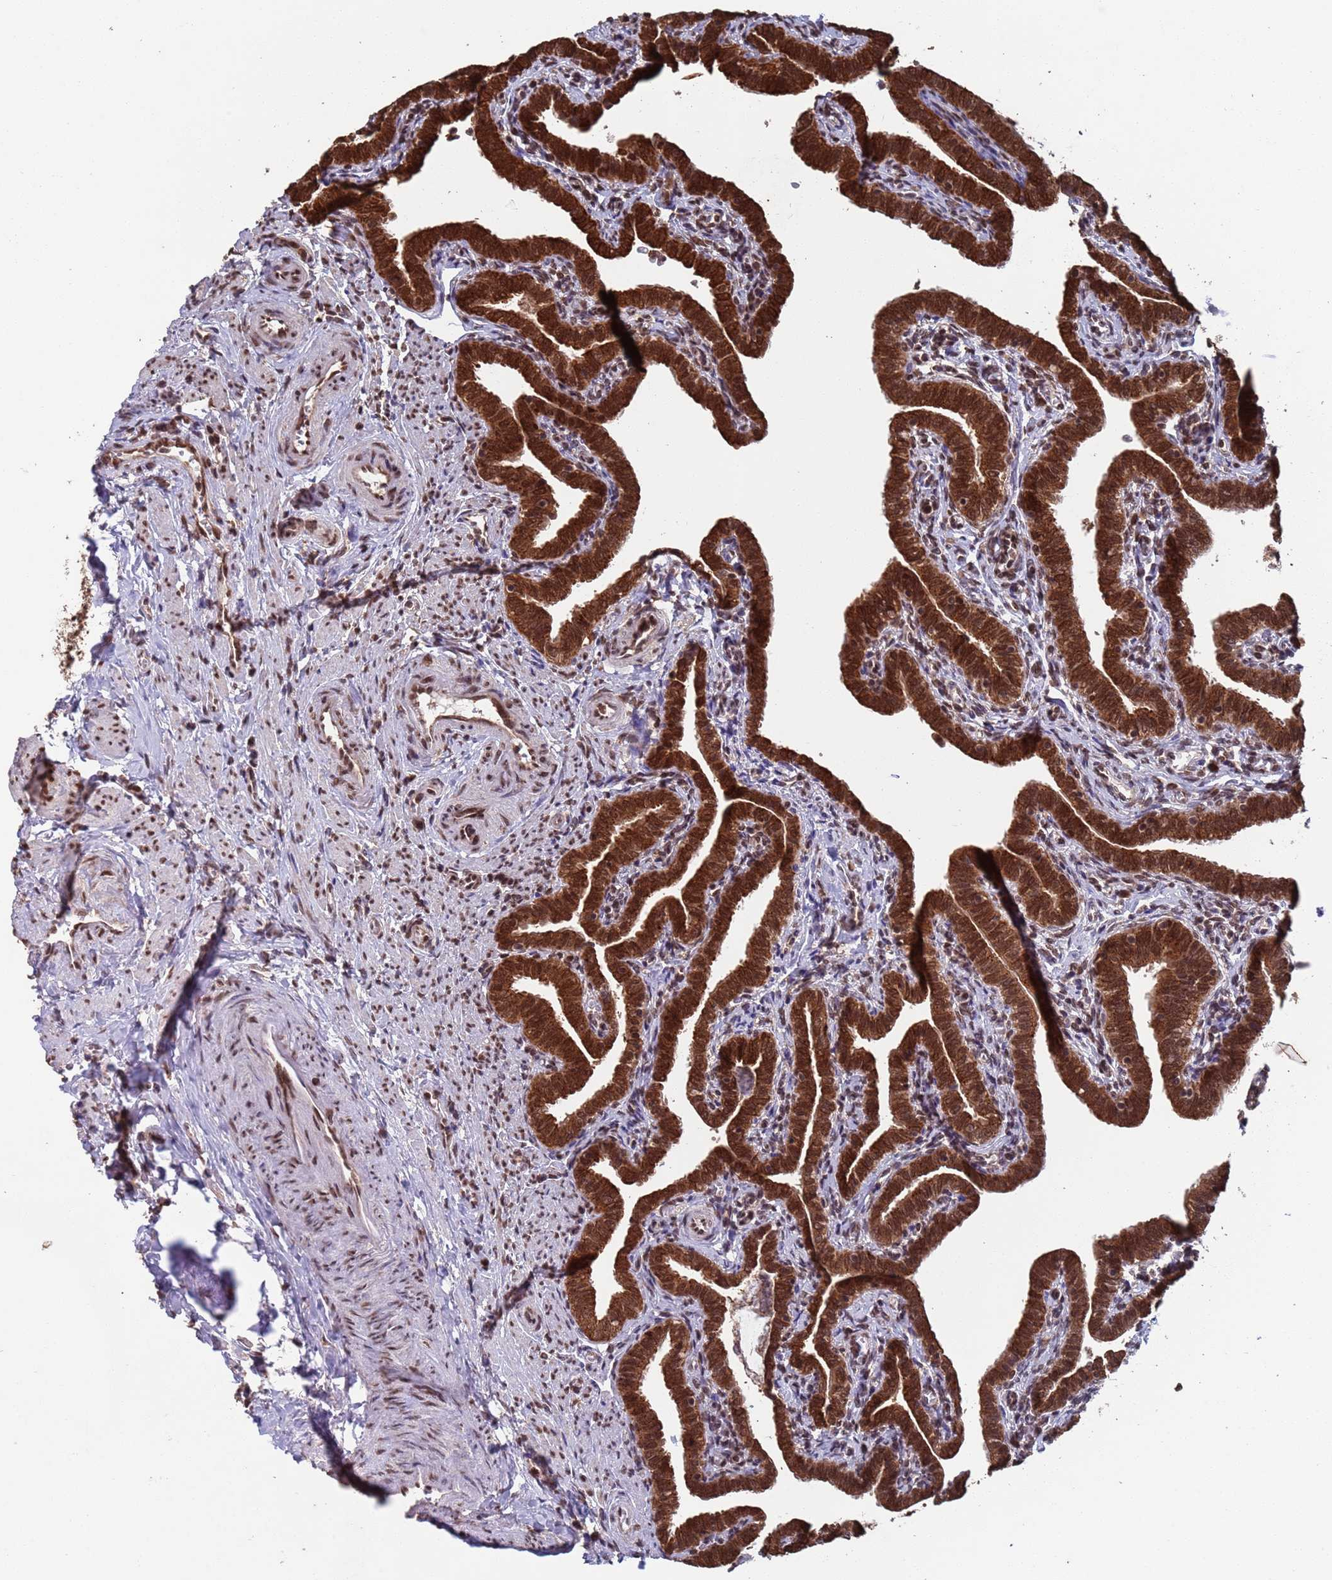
{"staining": {"intensity": "strong", "quantity": ">75%", "location": "cytoplasmic/membranous,nuclear"}, "tissue": "fallopian tube", "cell_type": "Glandular cells", "image_type": "normal", "snomed": [{"axis": "morphology", "description": "Normal tissue, NOS"}, {"axis": "topography", "description": "Fallopian tube"}], "caption": "High-magnification brightfield microscopy of normal fallopian tube stained with DAB (brown) and counterstained with hematoxylin (blue). glandular cells exhibit strong cytoplasmic/membranous,nuclear positivity is appreciated in about>75% of cells. (DAB = brown stain, brightfield microscopy at high magnification).", "gene": "FUBP3", "patient": {"sex": "female", "age": 36}}